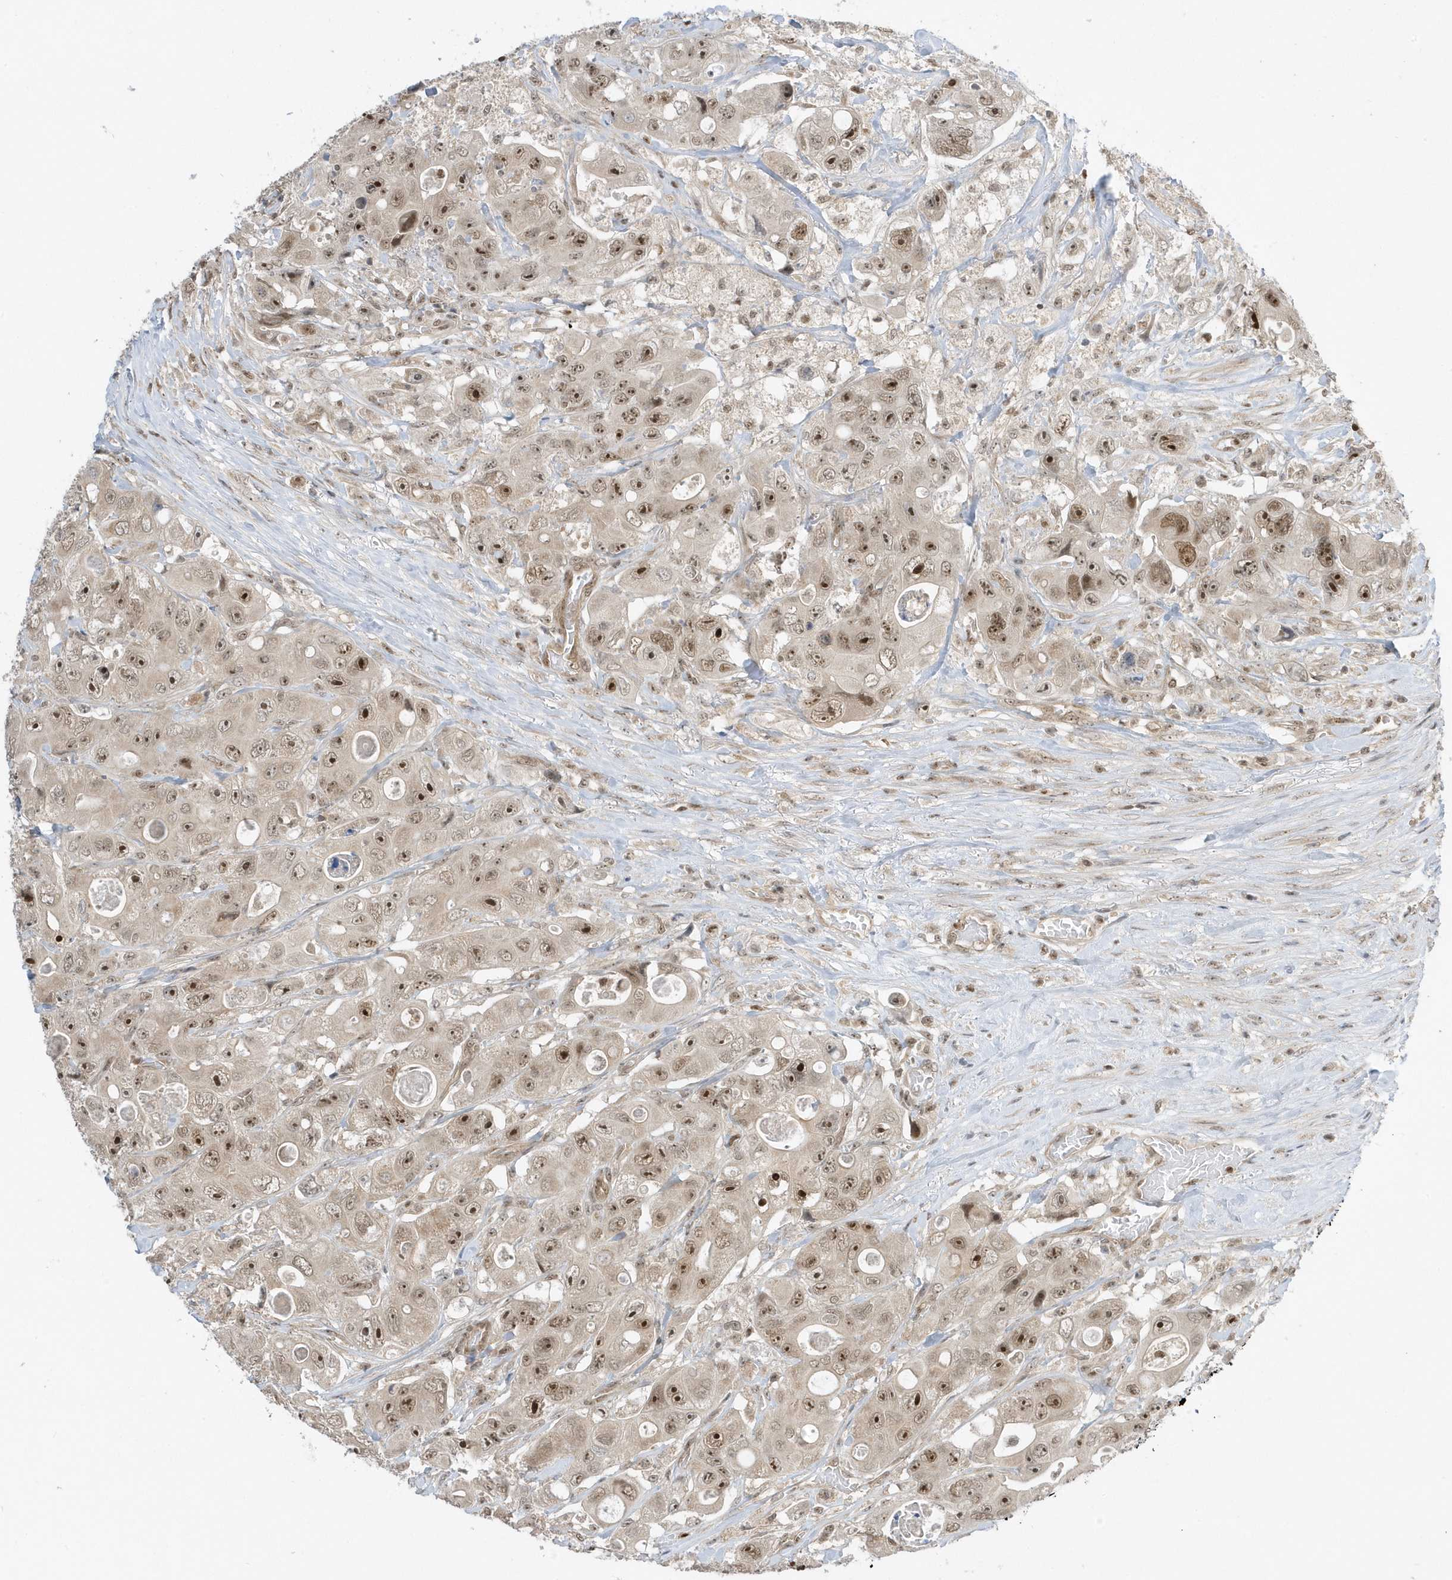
{"staining": {"intensity": "moderate", "quantity": ">75%", "location": "nuclear"}, "tissue": "colorectal cancer", "cell_type": "Tumor cells", "image_type": "cancer", "snomed": [{"axis": "morphology", "description": "Adenocarcinoma, NOS"}, {"axis": "topography", "description": "Colon"}], "caption": "Colorectal adenocarcinoma stained for a protein (brown) shows moderate nuclear positive staining in about >75% of tumor cells.", "gene": "ZNF740", "patient": {"sex": "female", "age": 46}}